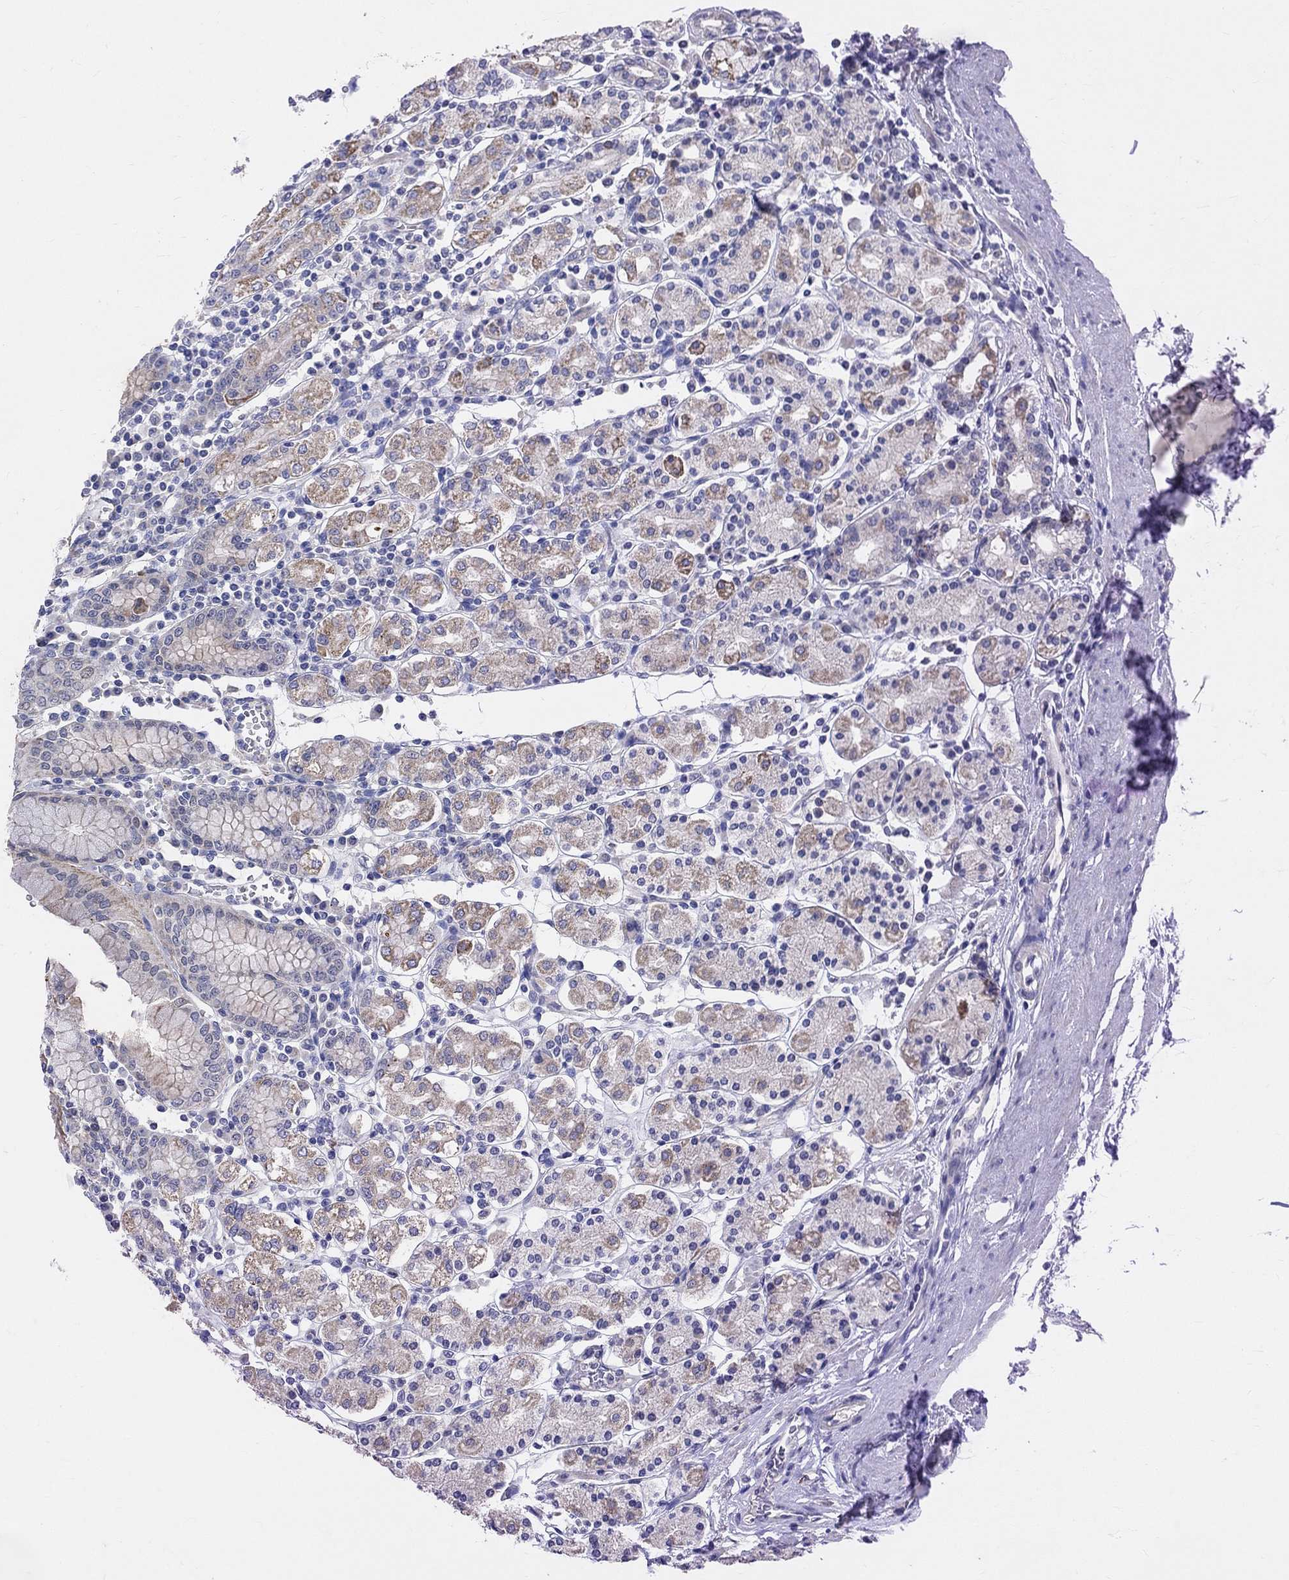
{"staining": {"intensity": "moderate", "quantity": "<25%", "location": "cytoplasmic/membranous"}, "tissue": "stomach", "cell_type": "Glandular cells", "image_type": "normal", "snomed": [{"axis": "morphology", "description": "Normal tissue, NOS"}, {"axis": "topography", "description": "Stomach, upper"}, {"axis": "topography", "description": "Stomach"}], "caption": "This is a photomicrograph of IHC staining of unremarkable stomach, which shows moderate staining in the cytoplasmic/membranous of glandular cells.", "gene": "HCRTR1", "patient": {"sex": "male", "age": 62}}